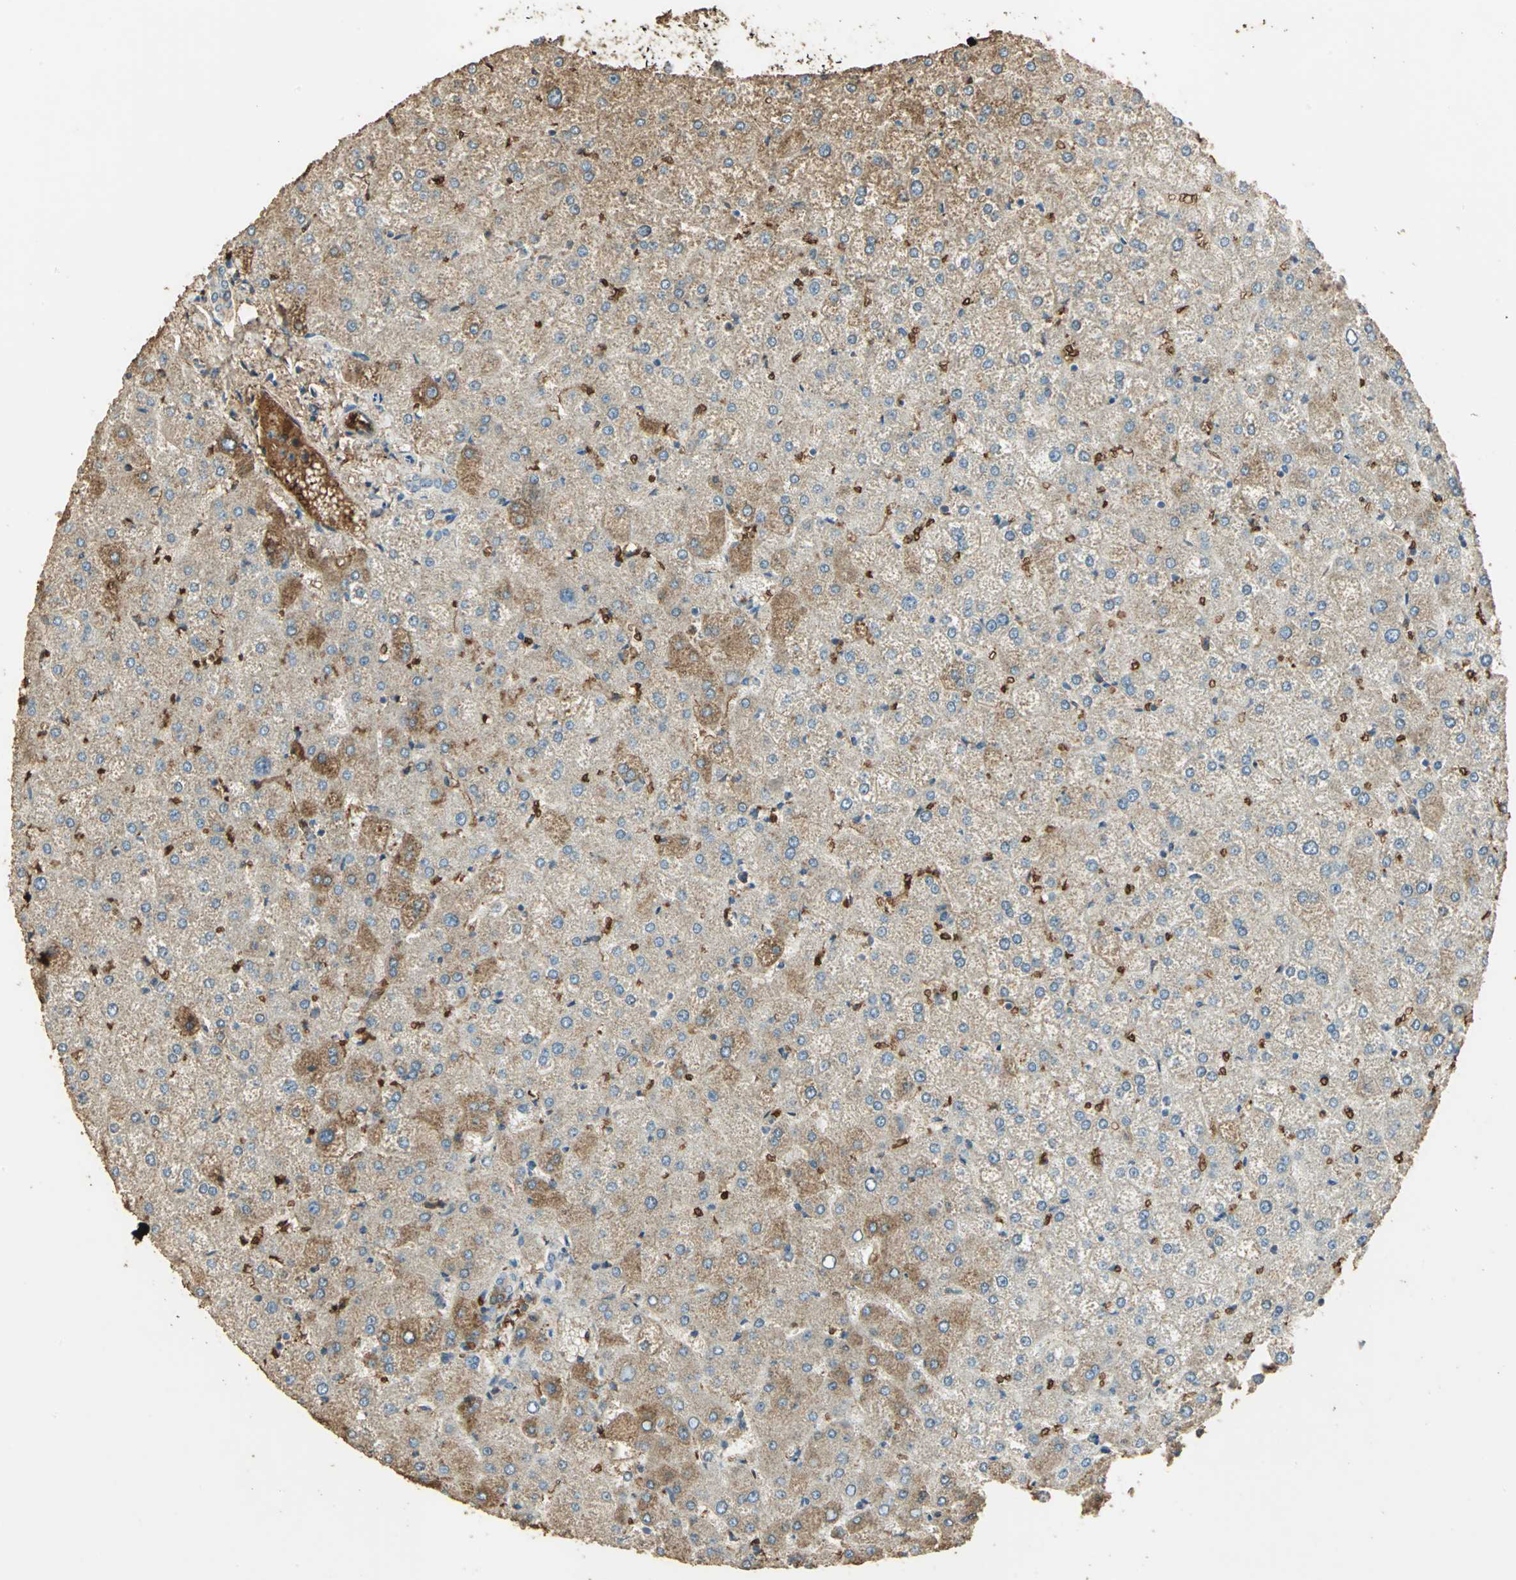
{"staining": {"intensity": "moderate", "quantity": ">75%", "location": "cytoplasmic/membranous"}, "tissue": "liver", "cell_type": "Cholangiocytes", "image_type": "normal", "snomed": [{"axis": "morphology", "description": "Normal tissue, NOS"}, {"axis": "topography", "description": "Liver"}], "caption": "An immunohistochemistry (IHC) histopathology image of benign tissue is shown. Protein staining in brown shows moderate cytoplasmic/membranous positivity in liver within cholangiocytes.", "gene": "TRAPPC2", "patient": {"sex": "female", "age": 32}}